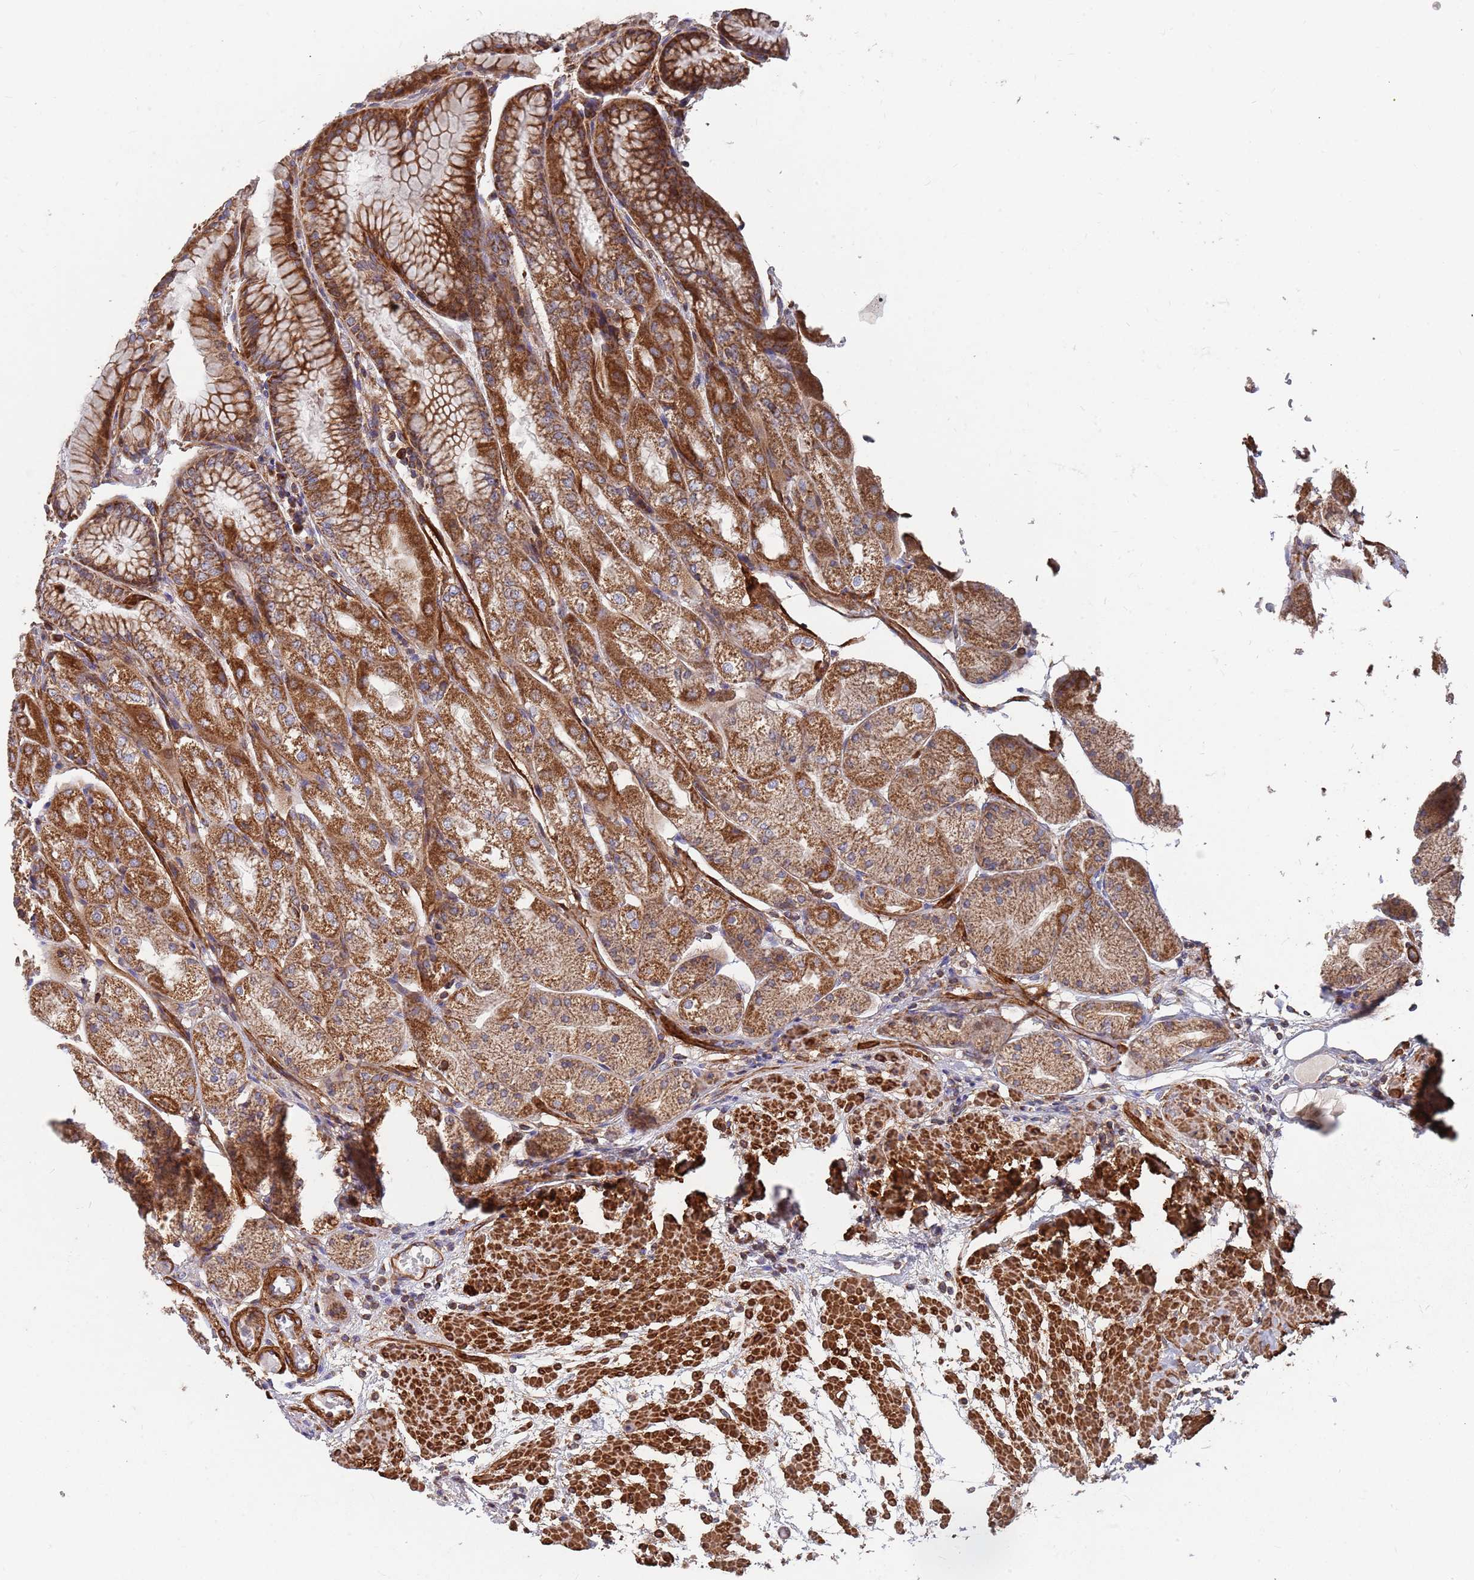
{"staining": {"intensity": "strong", "quantity": ">75%", "location": "cytoplasmic/membranous"}, "tissue": "stomach", "cell_type": "Glandular cells", "image_type": "normal", "snomed": [{"axis": "morphology", "description": "Normal tissue, NOS"}, {"axis": "topography", "description": "Stomach, upper"}], "caption": "Immunohistochemistry histopathology image of benign stomach: human stomach stained using immunohistochemistry (IHC) exhibits high levels of strong protein expression localized specifically in the cytoplasmic/membranous of glandular cells, appearing as a cytoplasmic/membranous brown color.", "gene": "WDFY3", "patient": {"sex": "male", "age": 72}}